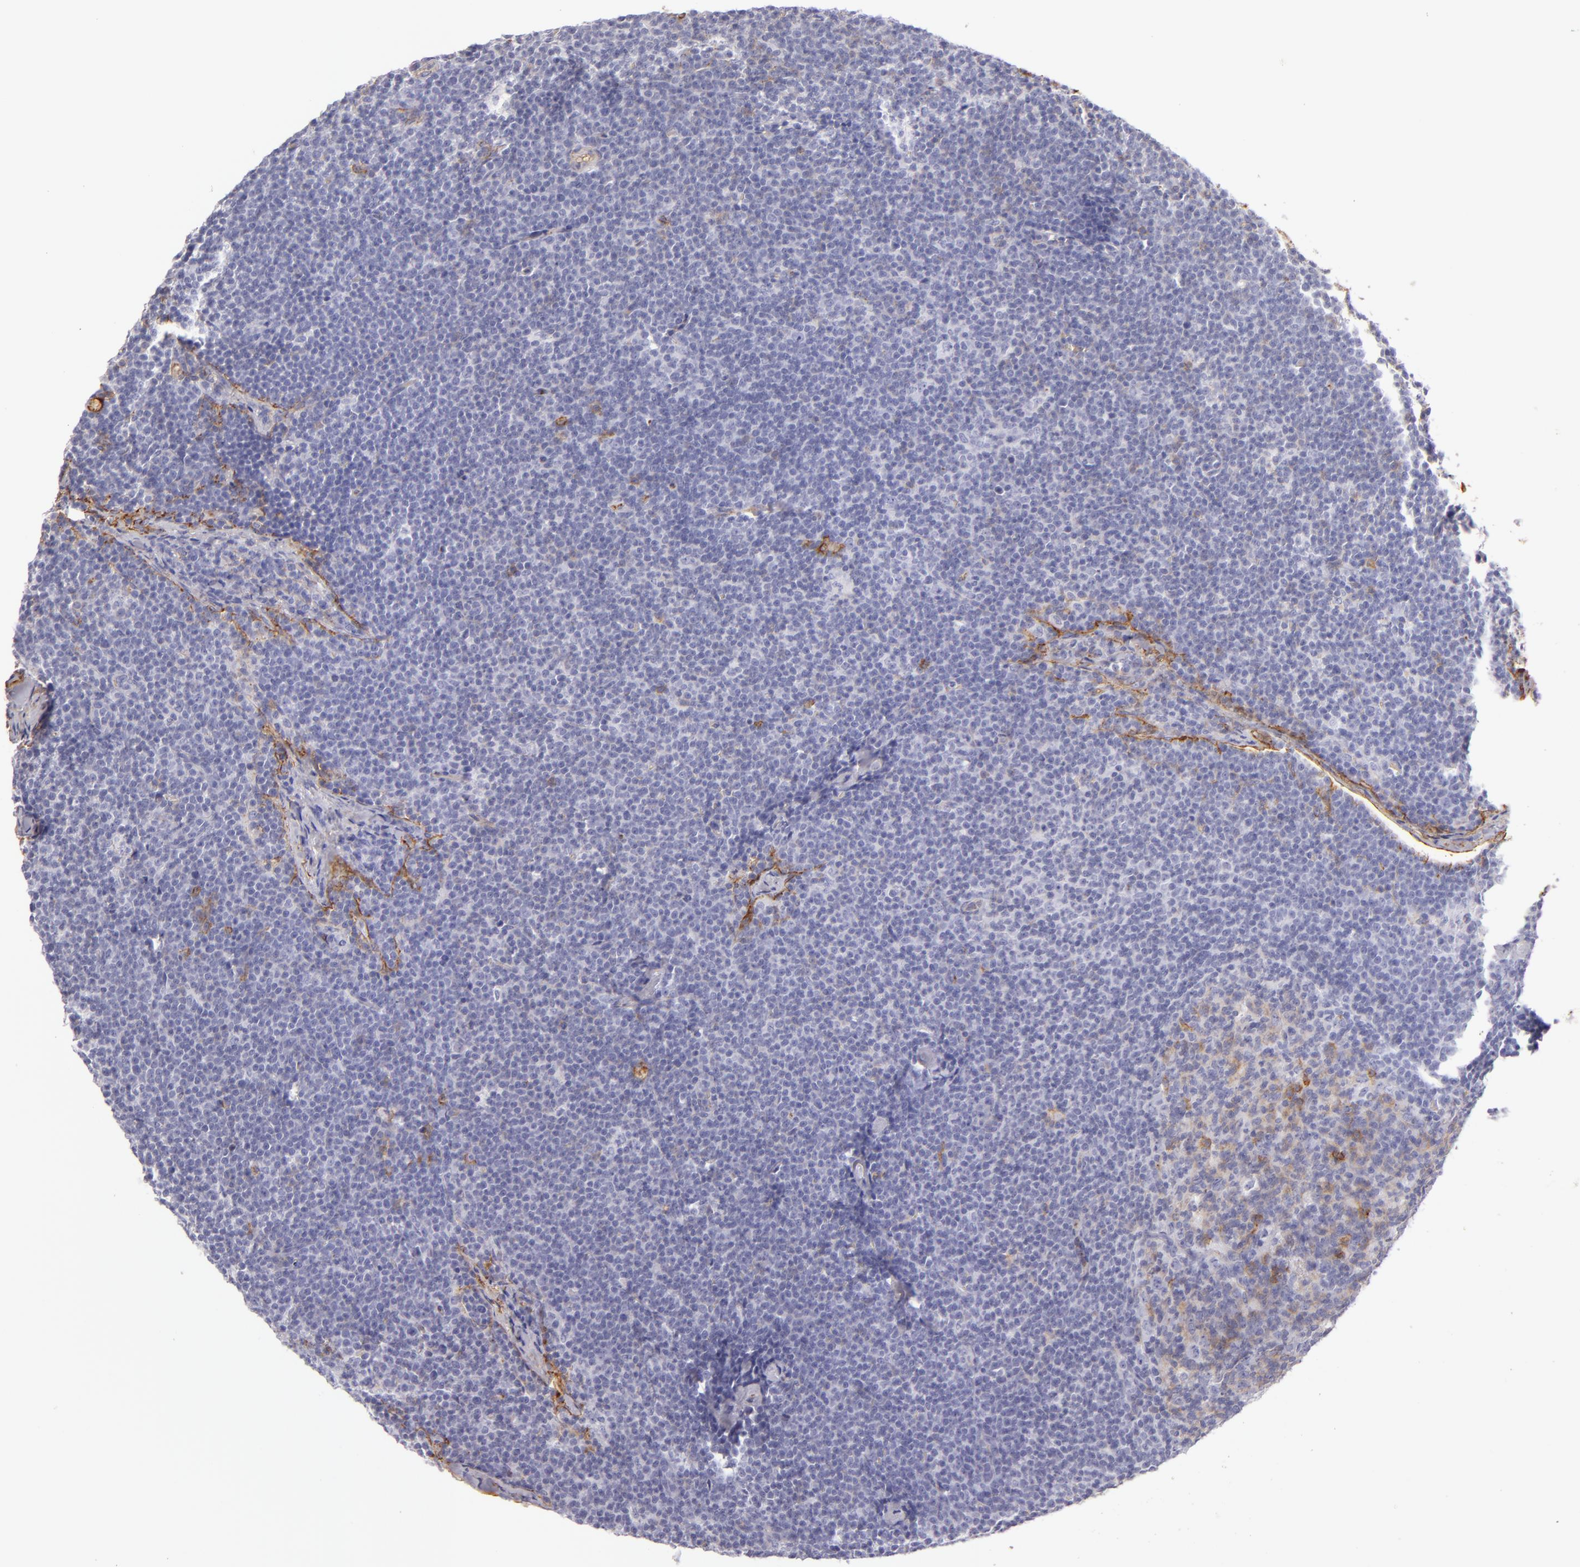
{"staining": {"intensity": "negative", "quantity": "none", "location": "none"}, "tissue": "lymphoma", "cell_type": "Tumor cells", "image_type": "cancer", "snomed": [{"axis": "morphology", "description": "Malignant lymphoma, non-Hodgkin's type, High grade"}, {"axis": "topography", "description": "Lymph node"}], "caption": "Human malignant lymphoma, non-Hodgkin's type (high-grade) stained for a protein using immunohistochemistry exhibits no expression in tumor cells.", "gene": "CD9", "patient": {"sex": "female", "age": 58}}